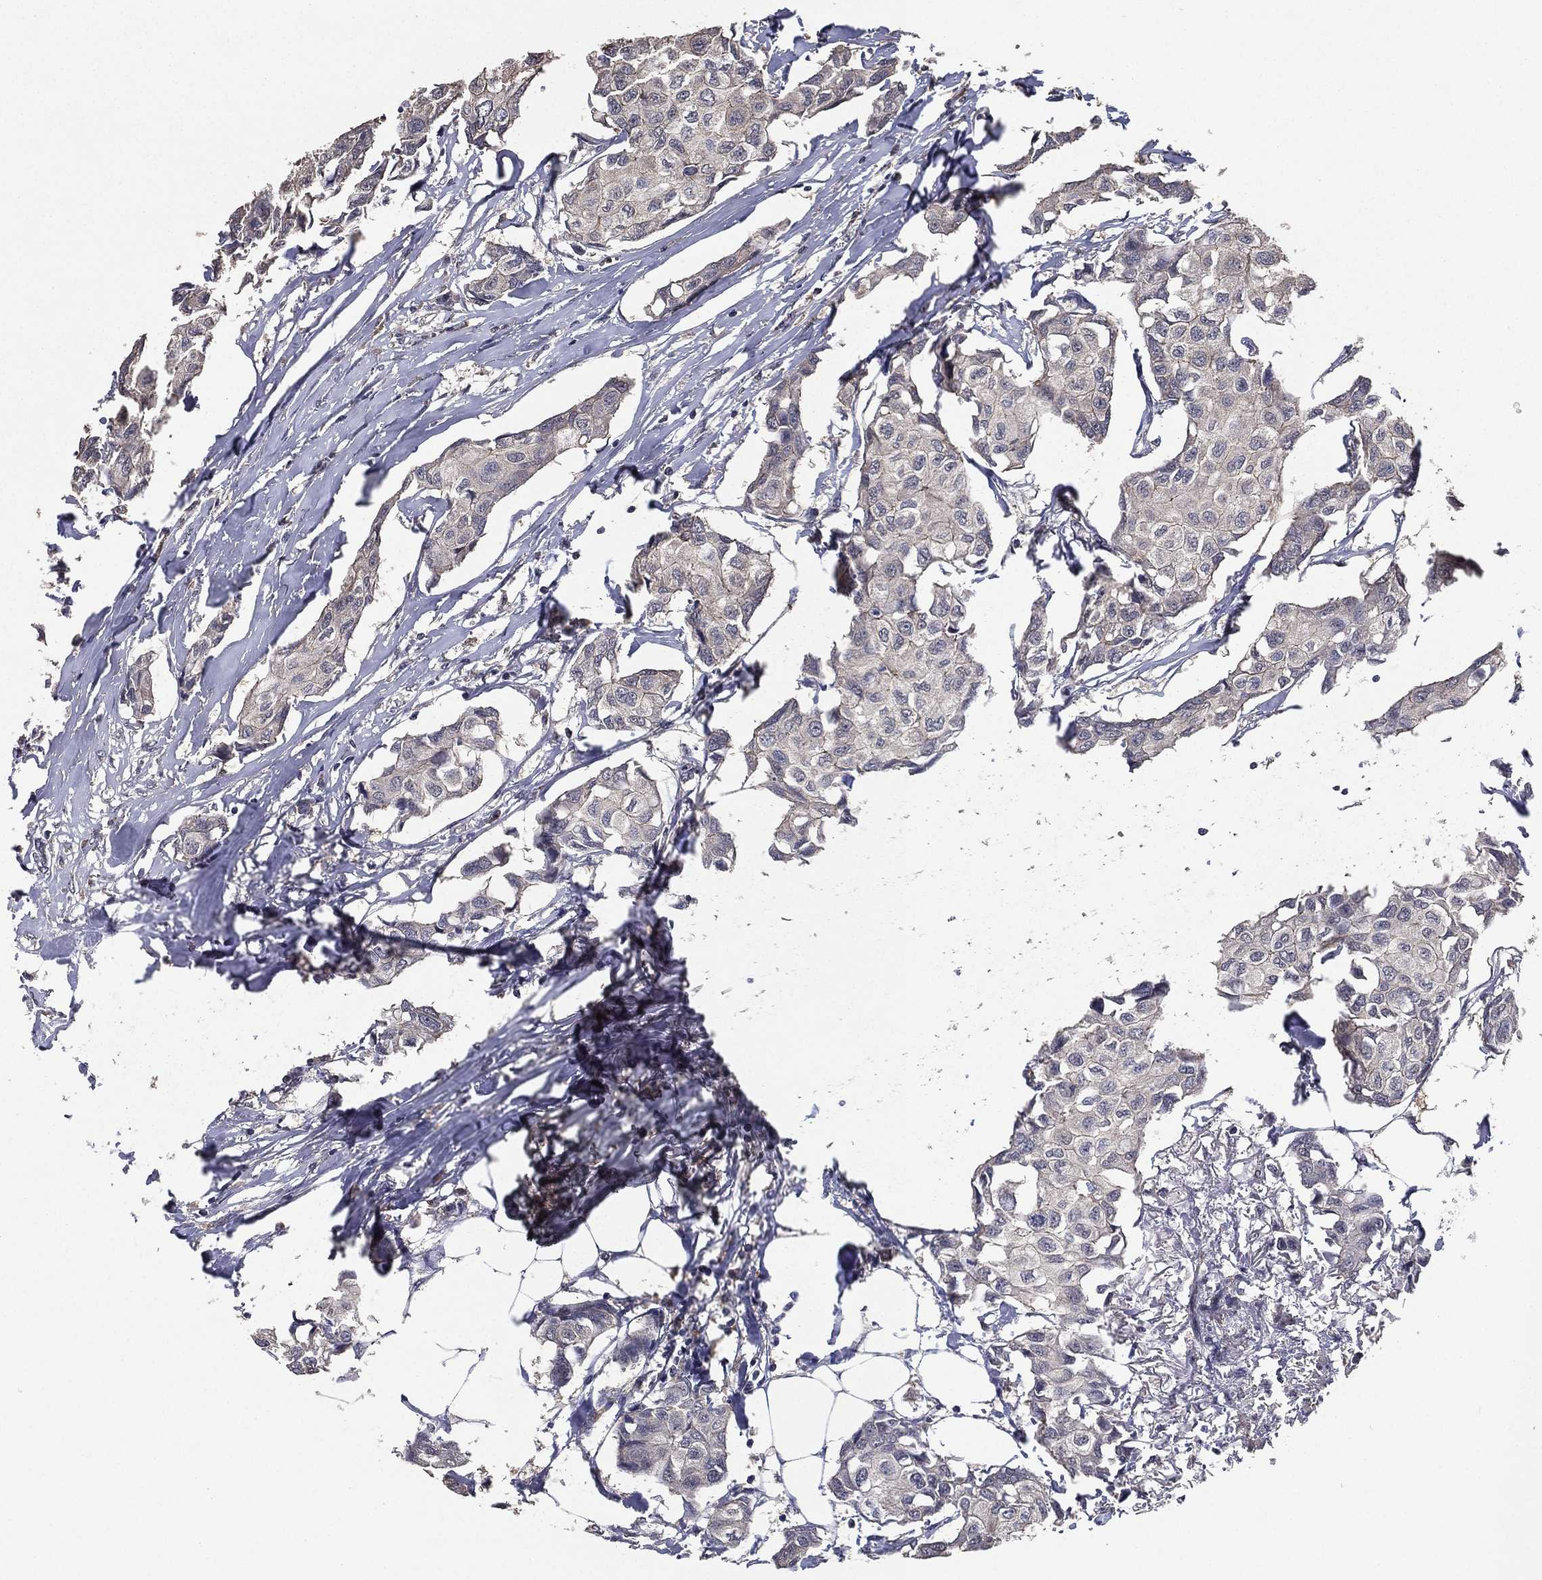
{"staining": {"intensity": "negative", "quantity": "none", "location": "none"}, "tissue": "breast cancer", "cell_type": "Tumor cells", "image_type": "cancer", "snomed": [{"axis": "morphology", "description": "Duct carcinoma"}, {"axis": "topography", "description": "Breast"}], "caption": "The immunohistochemistry photomicrograph has no significant positivity in tumor cells of infiltrating ductal carcinoma (breast) tissue.", "gene": "PCNT", "patient": {"sex": "female", "age": 80}}